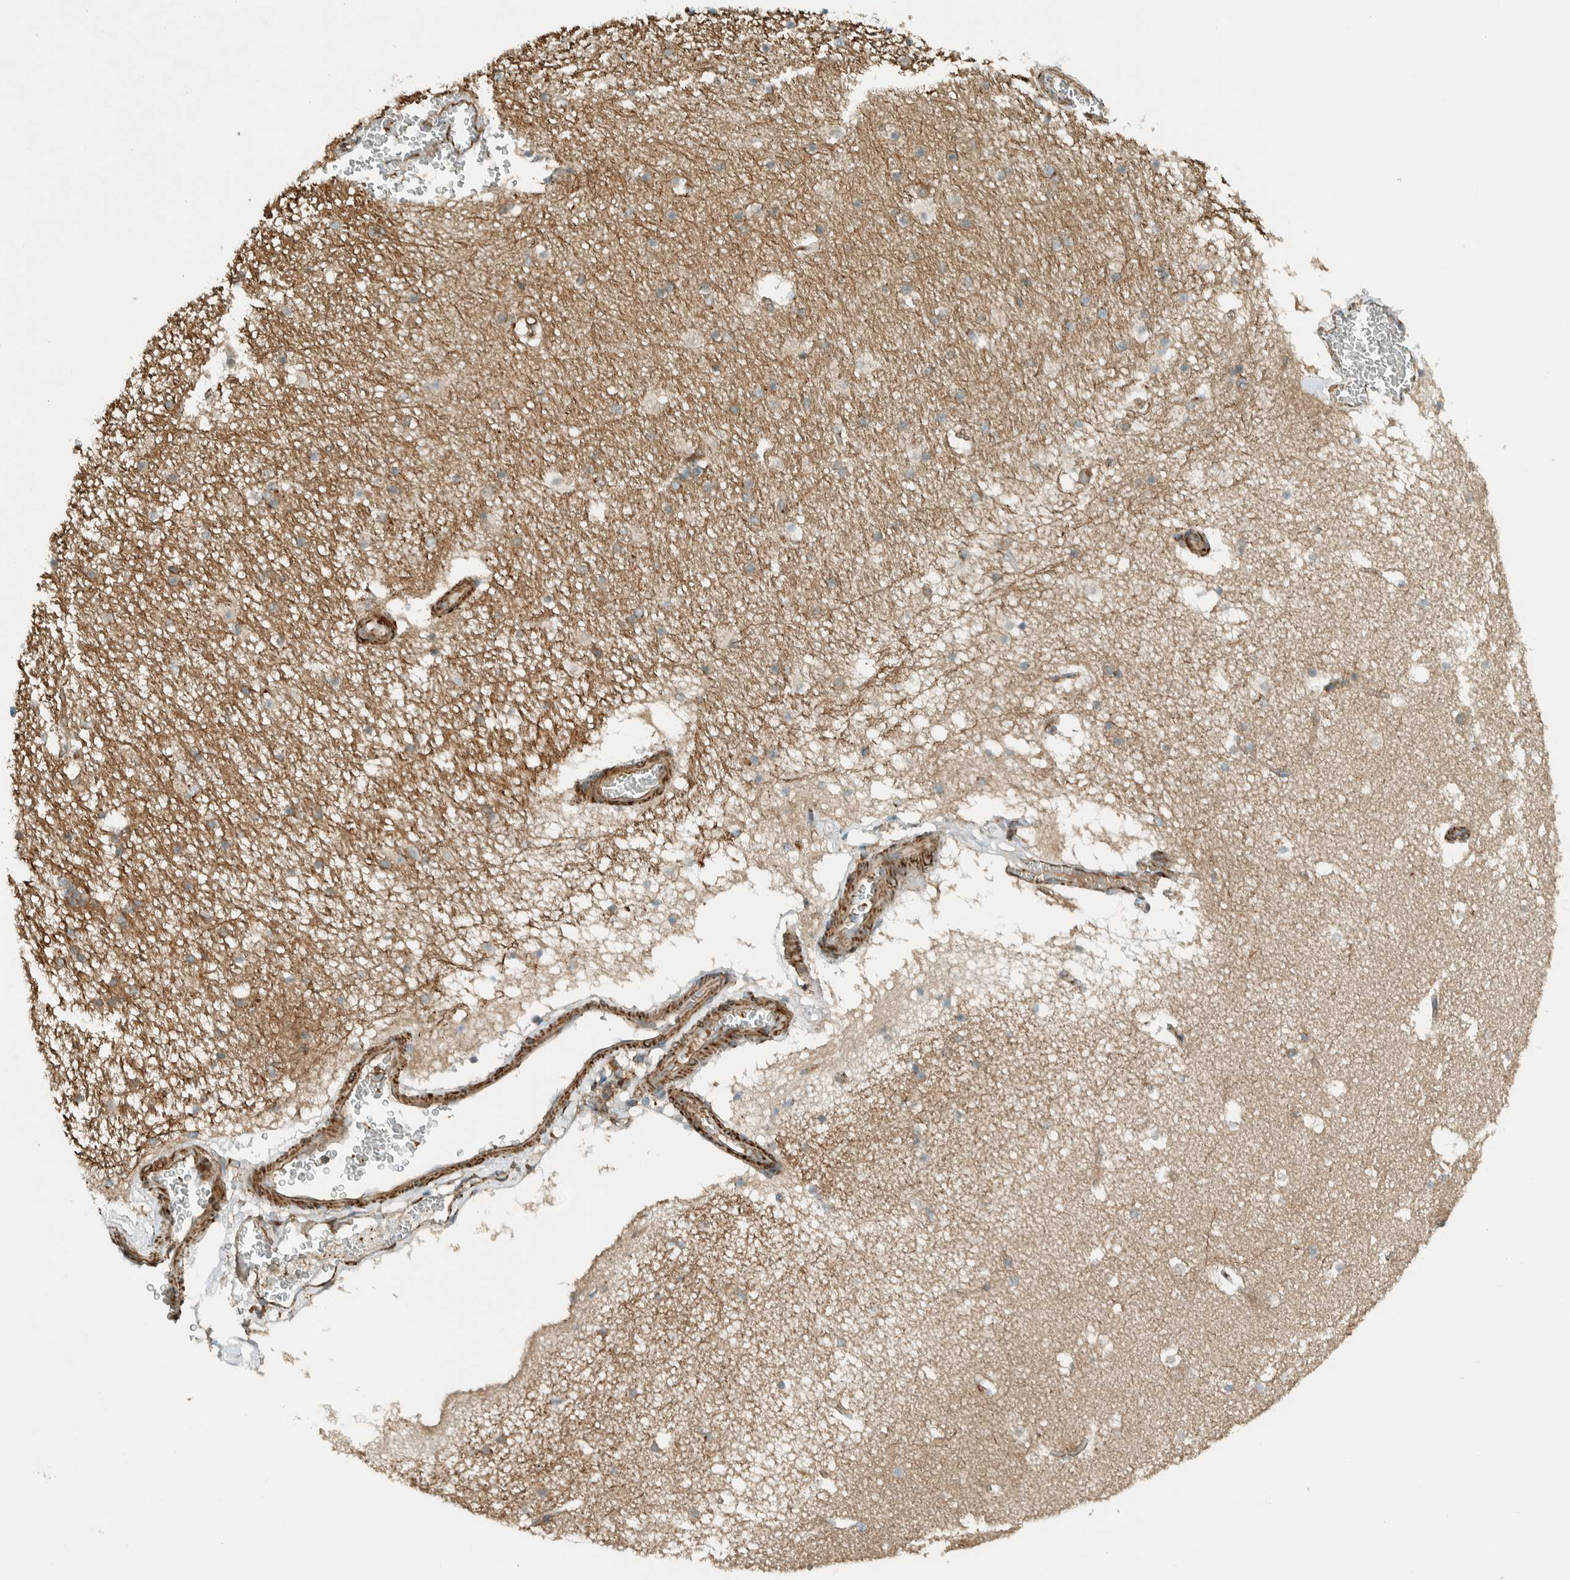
{"staining": {"intensity": "weak", "quantity": "<25%", "location": "cytoplasmic/membranous"}, "tissue": "hippocampus", "cell_type": "Glial cells", "image_type": "normal", "snomed": [{"axis": "morphology", "description": "Normal tissue, NOS"}, {"axis": "topography", "description": "Hippocampus"}], "caption": "There is no significant expression in glial cells of hippocampus. The staining was performed using DAB (3,3'-diaminobenzidine) to visualize the protein expression in brown, while the nuclei were stained in blue with hematoxylin (Magnification: 20x).", "gene": "EXOC7", "patient": {"sex": "male", "age": 45}}